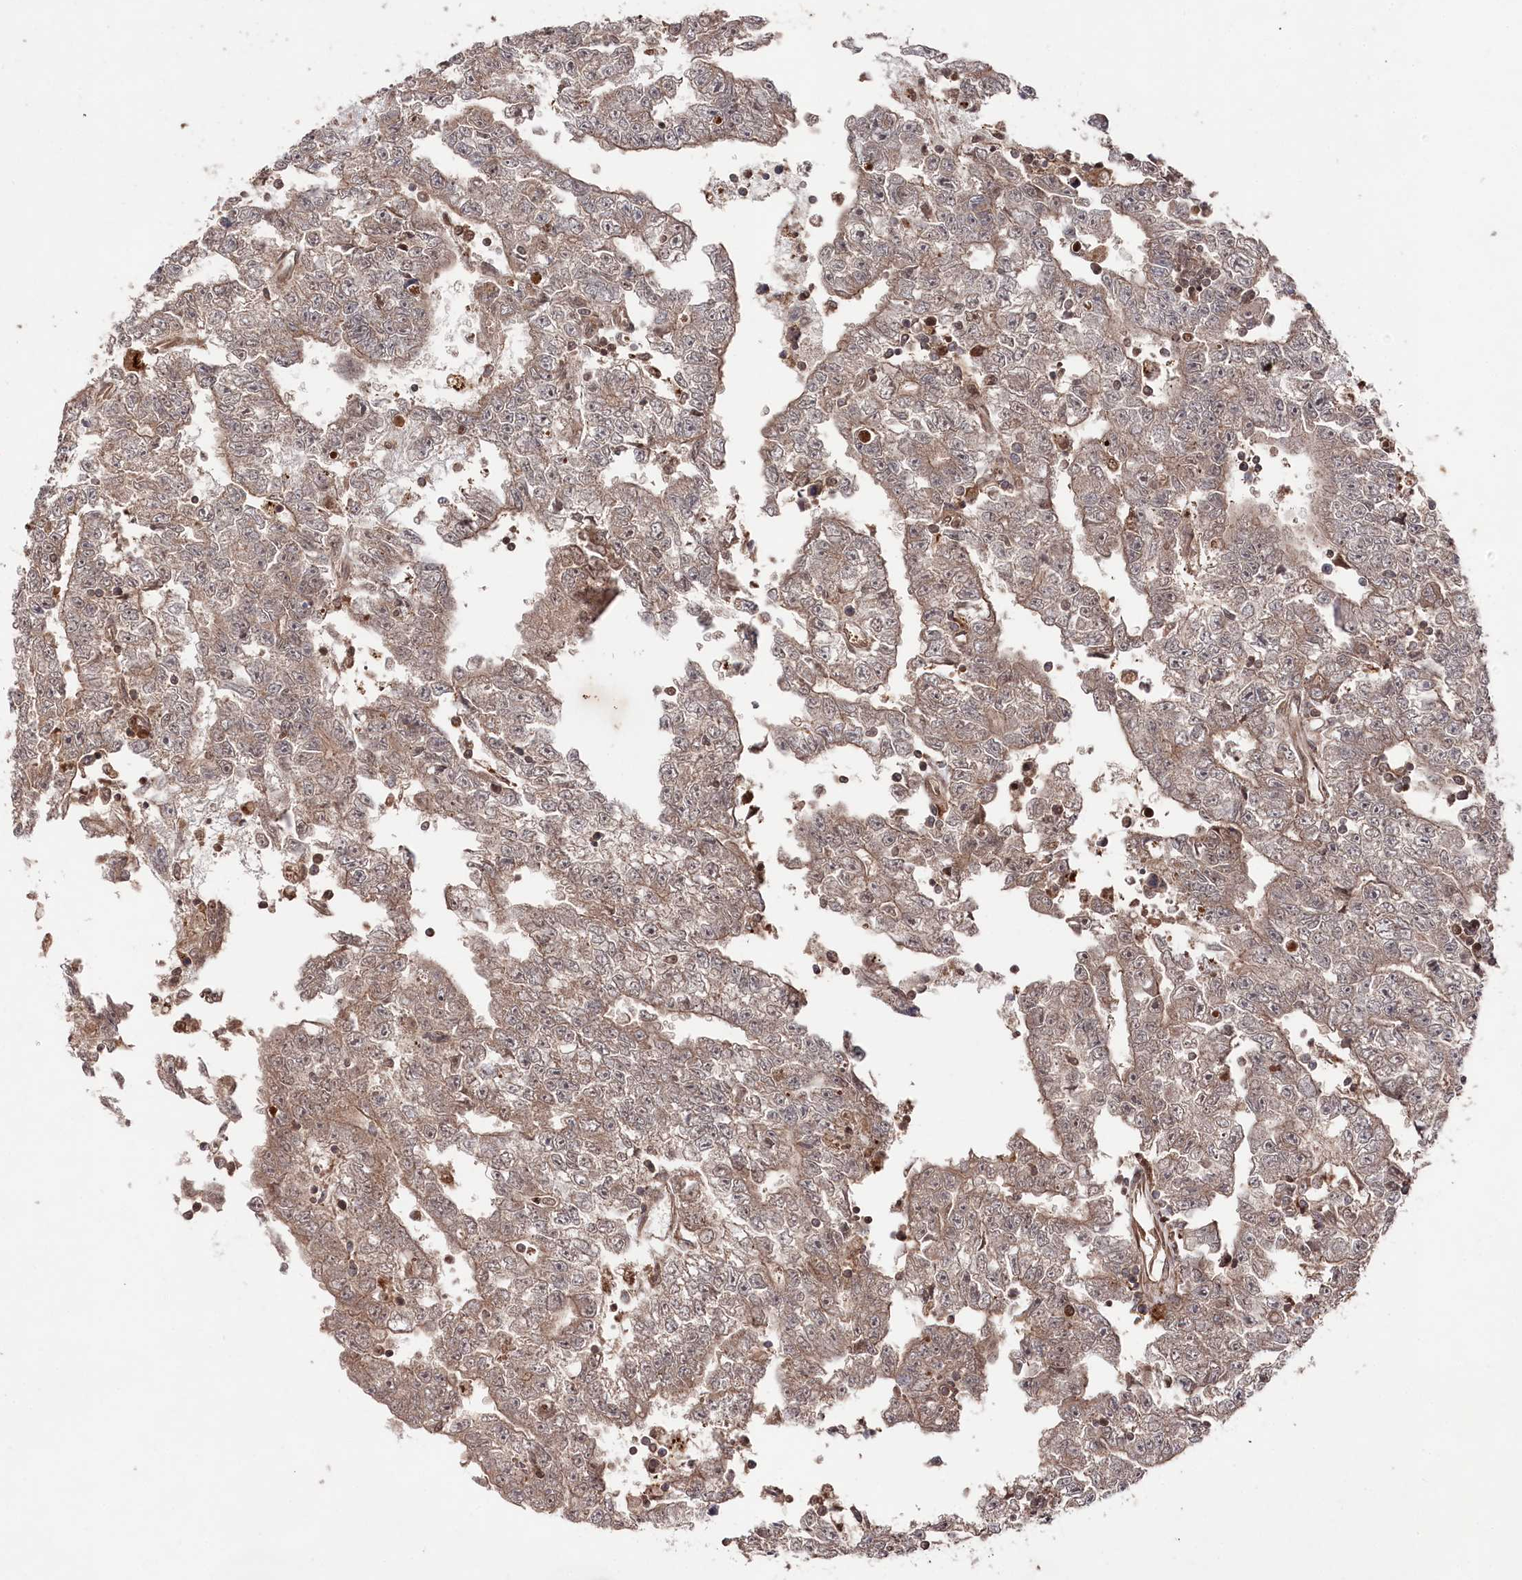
{"staining": {"intensity": "weak", "quantity": ">75%", "location": "cytoplasmic/membranous"}, "tissue": "testis cancer", "cell_type": "Tumor cells", "image_type": "cancer", "snomed": [{"axis": "morphology", "description": "Carcinoma, Embryonal, NOS"}, {"axis": "topography", "description": "Testis"}], "caption": "Immunohistochemical staining of human testis cancer demonstrates low levels of weak cytoplasmic/membranous protein staining in approximately >75% of tumor cells. (brown staining indicates protein expression, while blue staining denotes nuclei).", "gene": "BORCS7", "patient": {"sex": "male", "age": 25}}